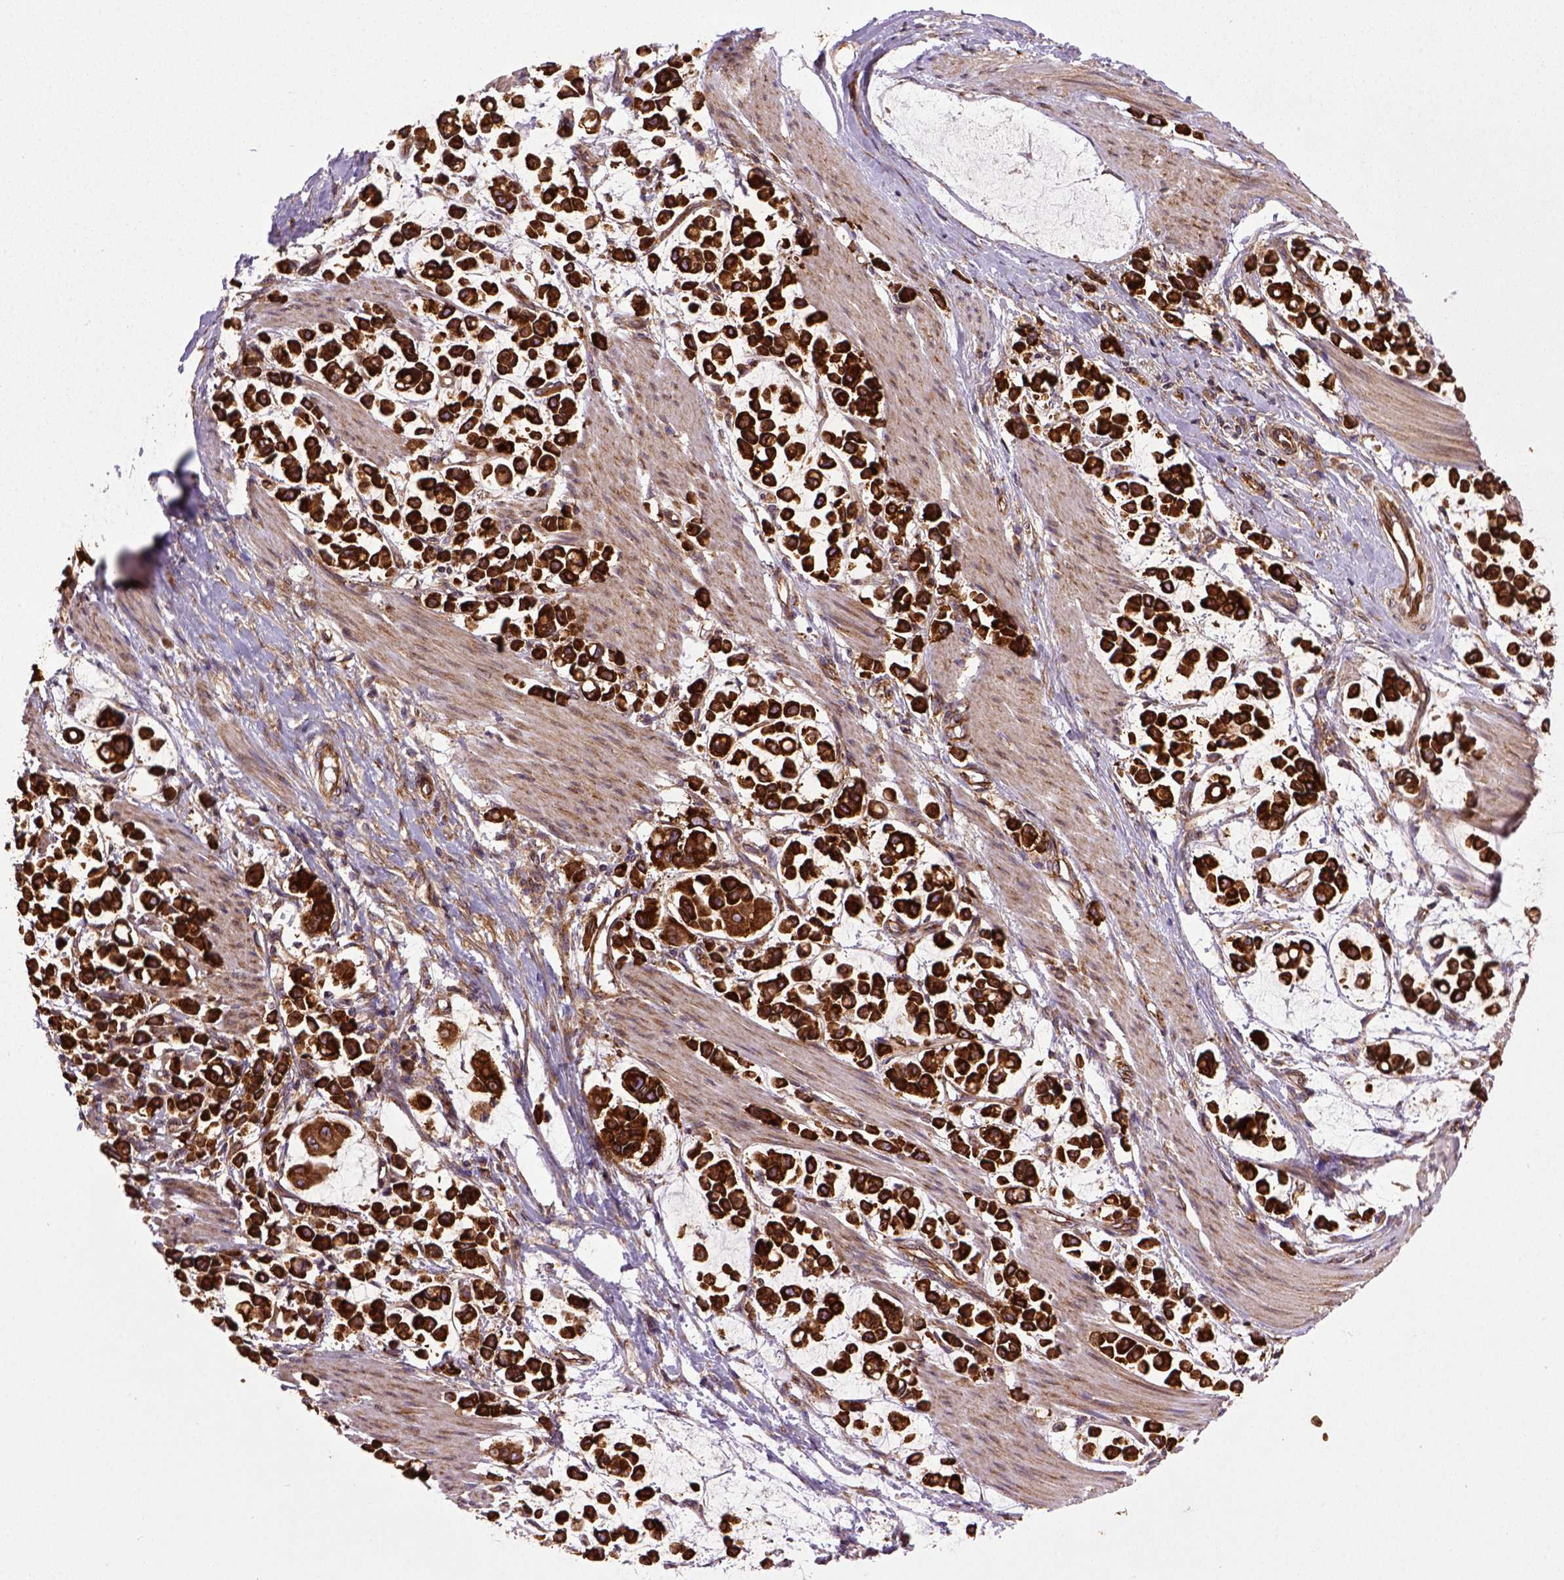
{"staining": {"intensity": "strong", "quantity": ">75%", "location": "cytoplasmic/membranous"}, "tissue": "stomach cancer", "cell_type": "Tumor cells", "image_type": "cancer", "snomed": [{"axis": "morphology", "description": "Adenocarcinoma, NOS"}, {"axis": "topography", "description": "Stomach"}], "caption": "Immunohistochemistry (IHC) histopathology image of human stomach cancer (adenocarcinoma) stained for a protein (brown), which shows high levels of strong cytoplasmic/membranous expression in approximately >75% of tumor cells.", "gene": "CAPRIN1", "patient": {"sex": "male", "age": 82}}